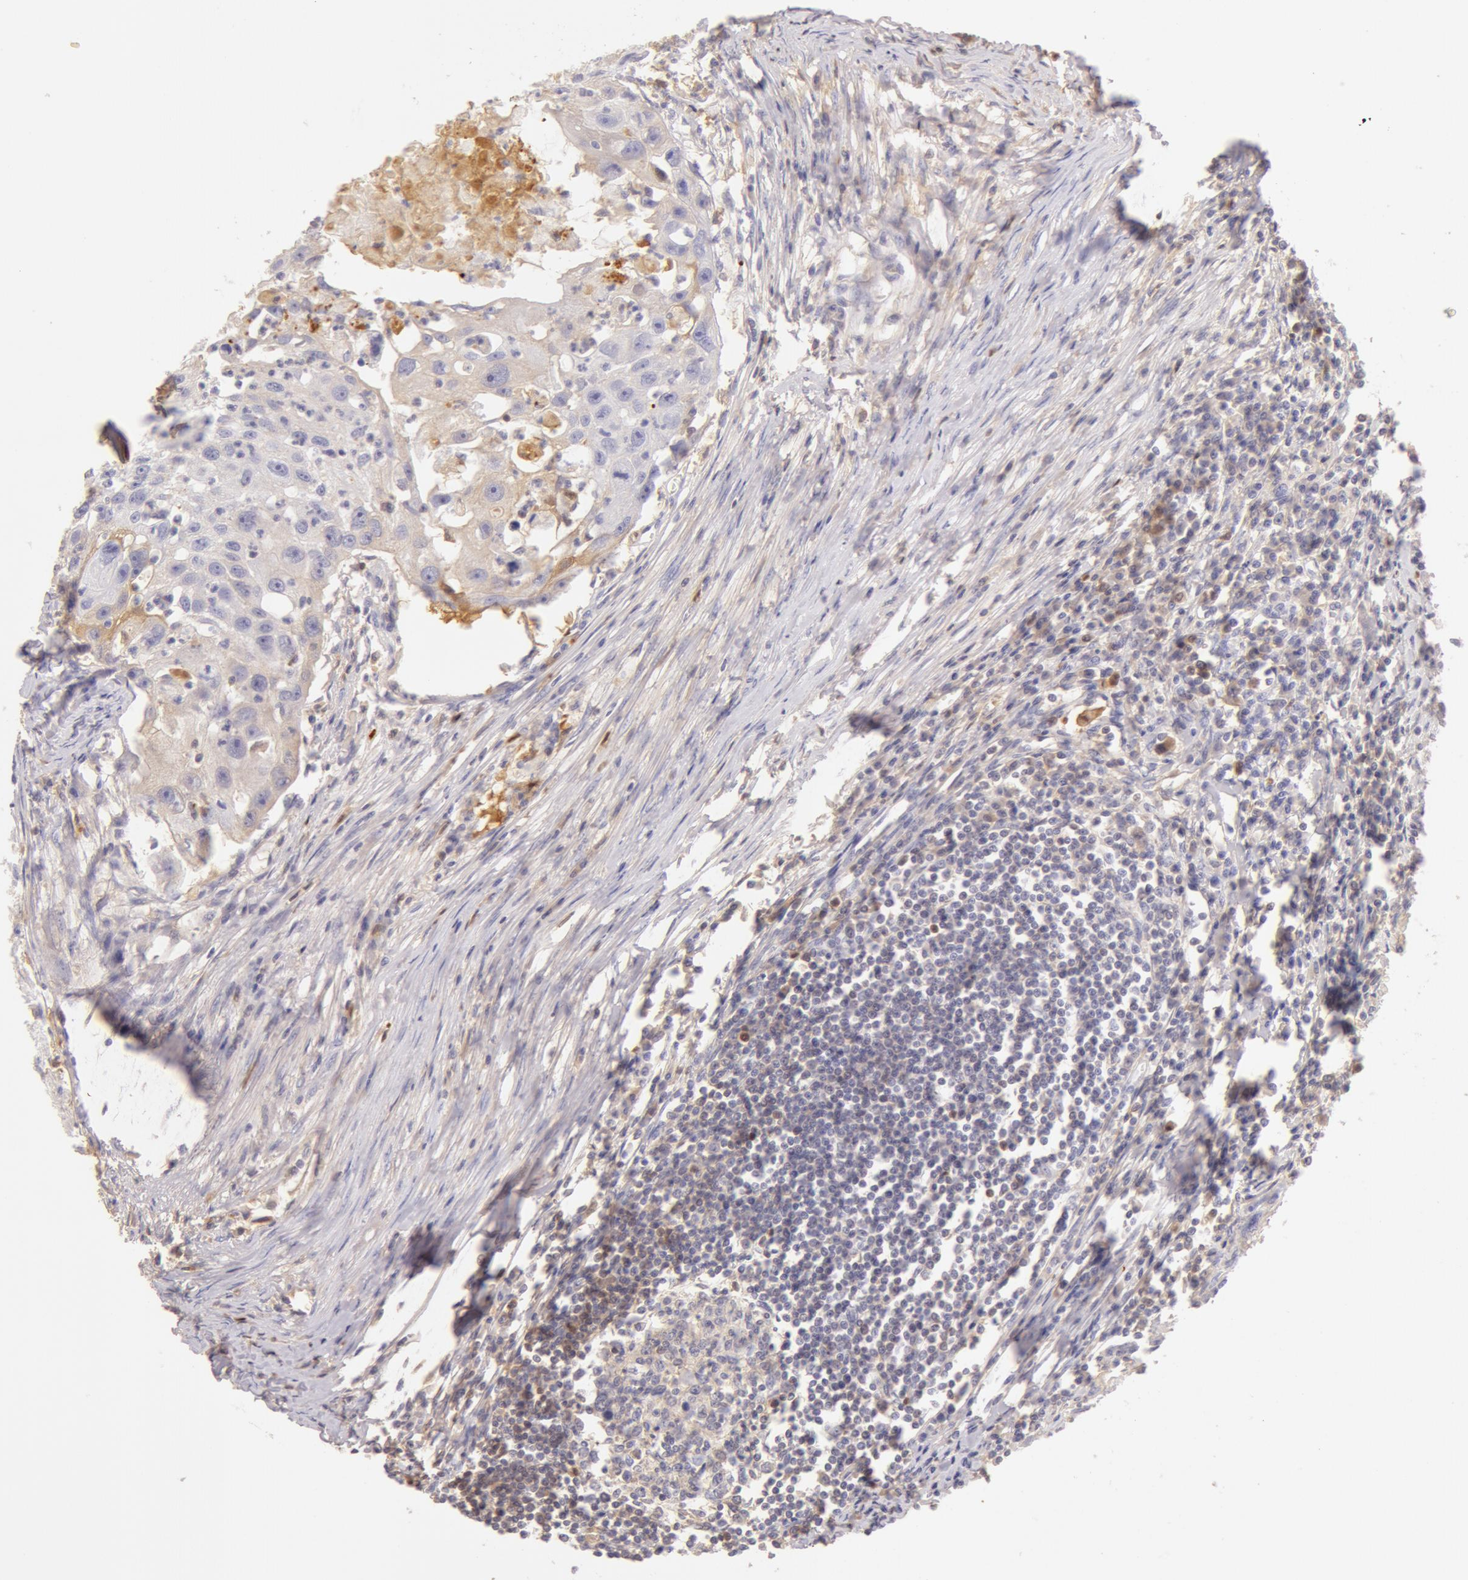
{"staining": {"intensity": "weak", "quantity": "<25%", "location": "cytoplasmic/membranous"}, "tissue": "head and neck cancer", "cell_type": "Tumor cells", "image_type": "cancer", "snomed": [{"axis": "morphology", "description": "Squamous cell carcinoma, NOS"}, {"axis": "topography", "description": "Head-Neck"}], "caption": "Protein analysis of head and neck squamous cell carcinoma exhibits no significant expression in tumor cells. (DAB (3,3'-diaminobenzidine) immunohistochemistry (IHC) visualized using brightfield microscopy, high magnification).", "gene": "AHSG", "patient": {"sex": "male", "age": 64}}